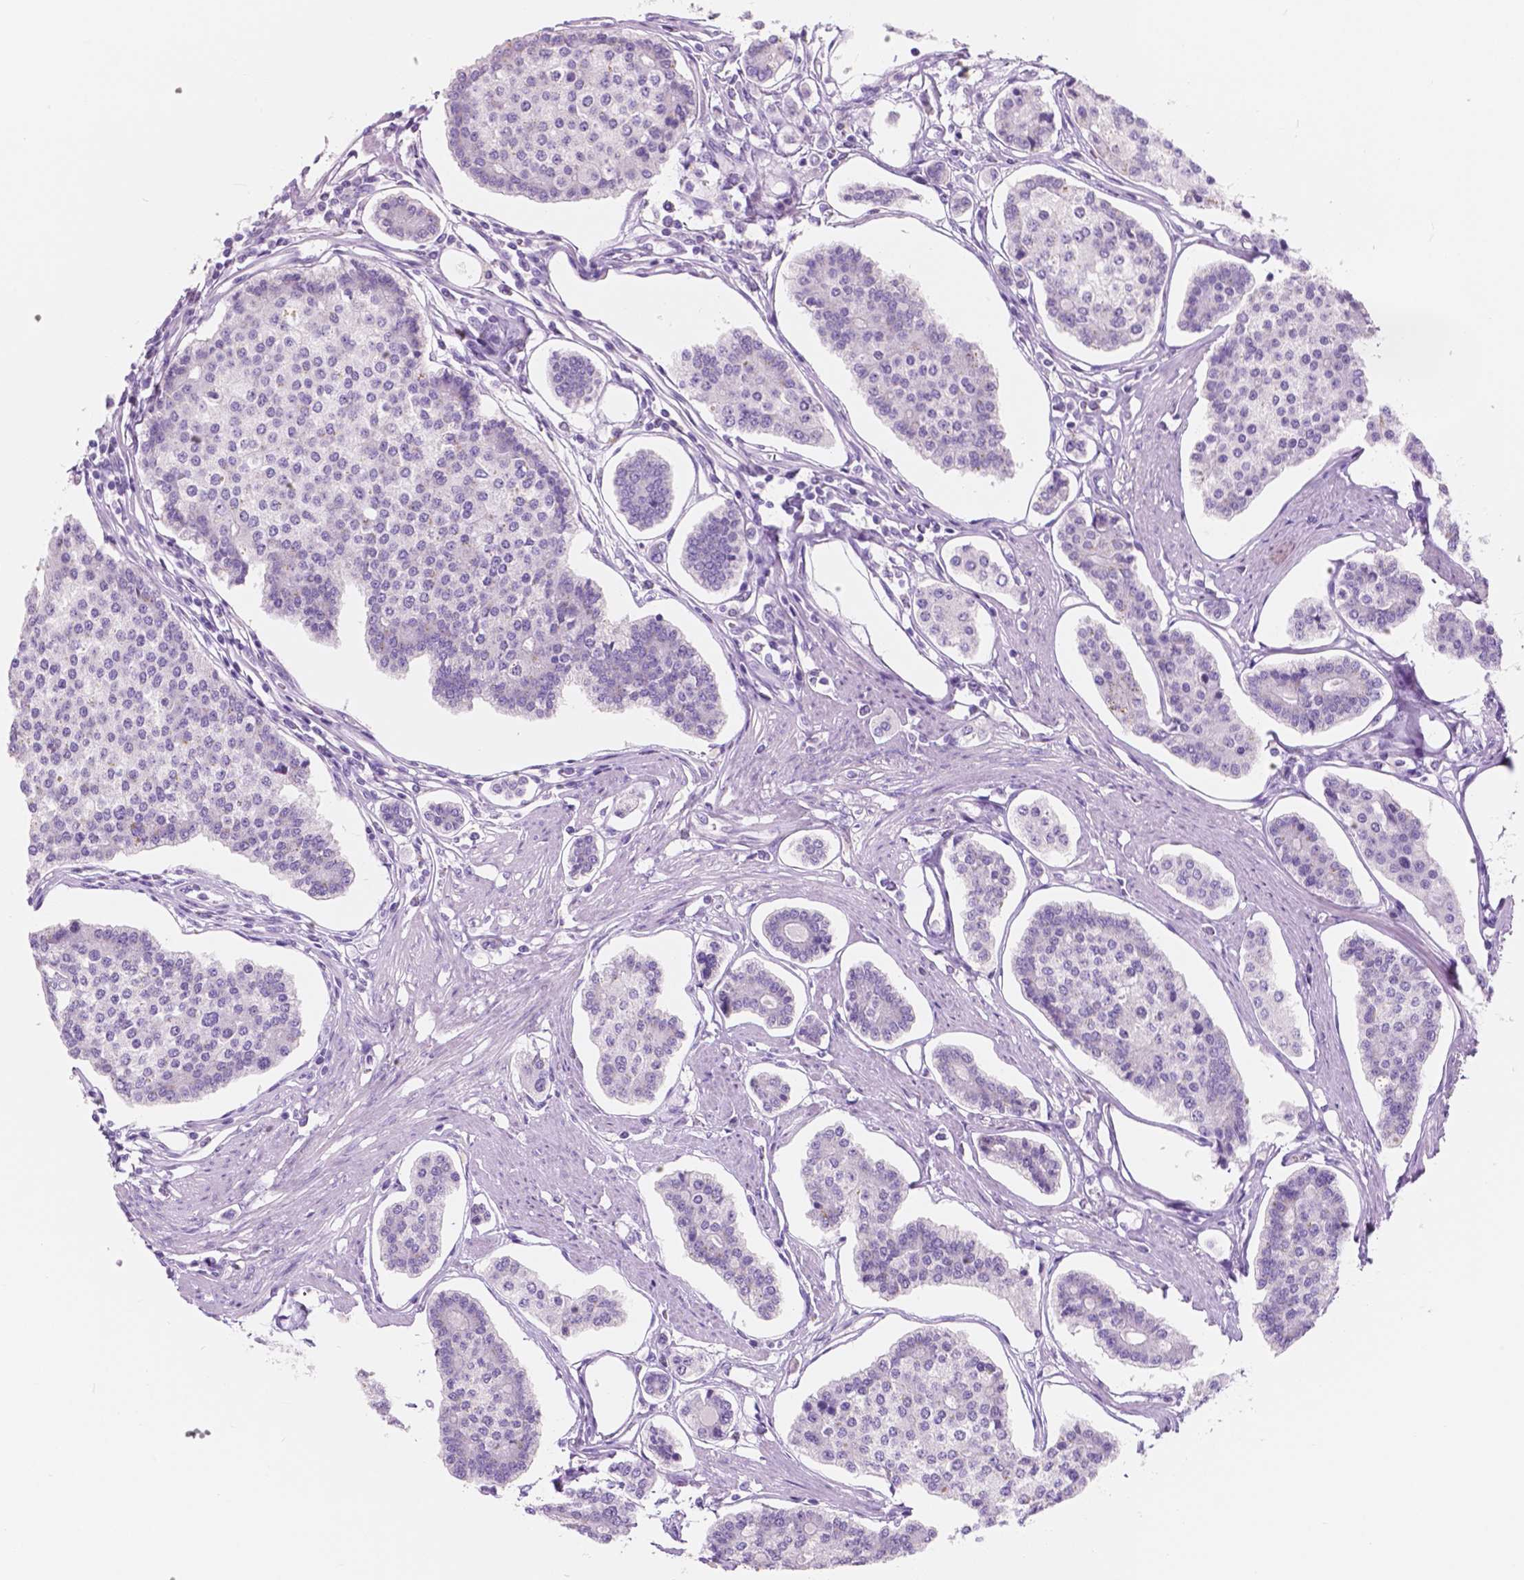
{"staining": {"intensity": "negative", "quantity": "none", "location": "none"}, "tissue": "carcinoid", "cell_type": "Tumor cells", "image_type": "cancer", "snomed": [{"axis": "morphology", "description": "Carcinoid, malignant, NOS"}, {"axis": "topography", "description": "Small intestine"}], "caption": "The micrograph exhibits no significant staining in tumor cells of carcinoid (malignant).", "gene": "CUZD1", "patient": {"sex": "female", "age": 65}}